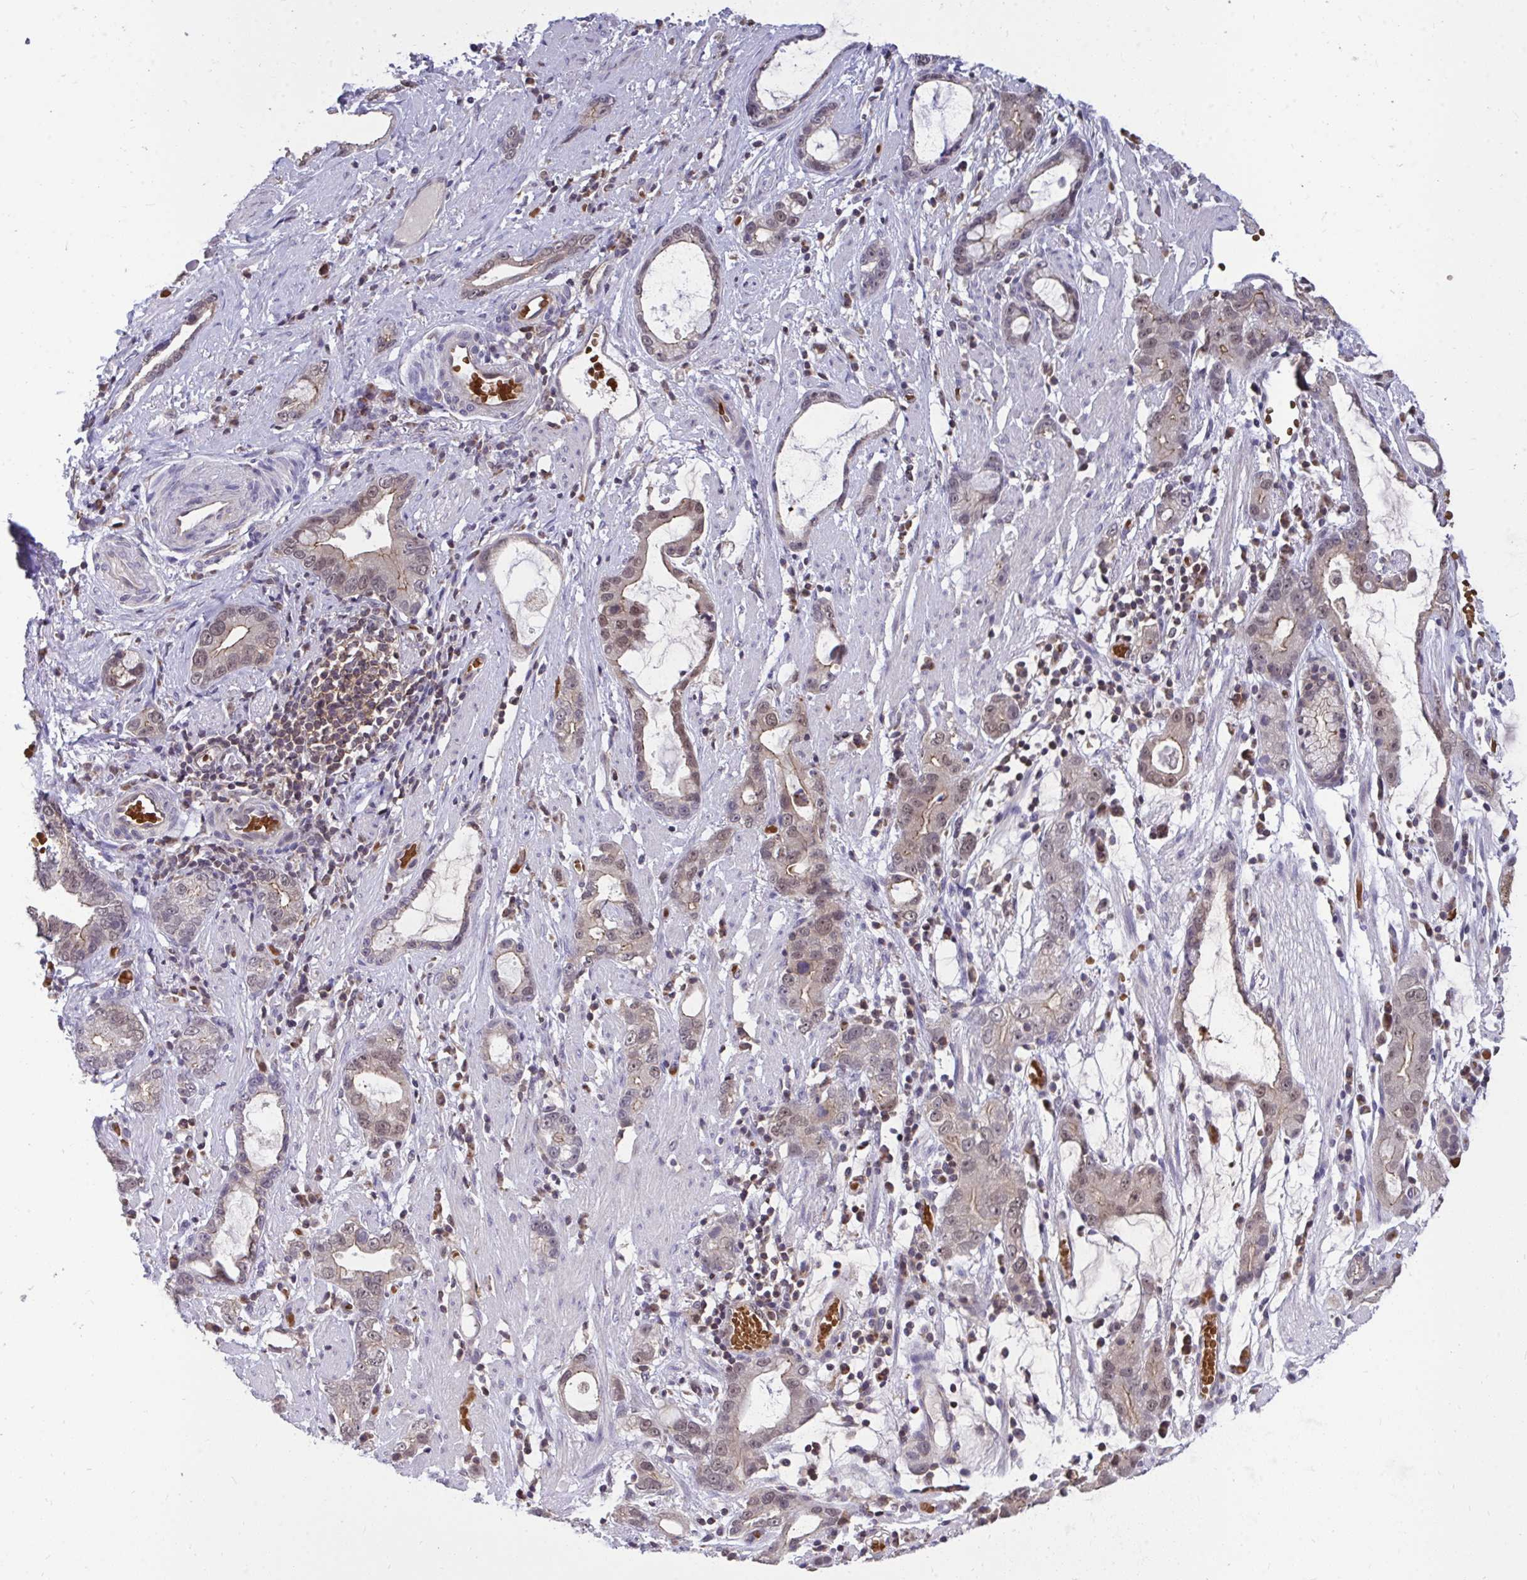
{"staining": {"intensity": "weak", "quantity": "25%-75%", "location": "nuclear"}, "tissue": "stomach cancer", "cell_type": "Tumor cells", "image_type": "cancer", "snomed": [{"axis": "morphology", "description": "Adenocarcinoma, NOS"}, {"axis": "topography", "description": "Stomach"}], "caption": "Immunohistochemical staining of human adenocarcinoma (stomach) shows low levels of weak nuclear protein positivity in approximately 25%-75% of tumor cells. (brown staining indicates protein expression, while blue staining denotes nuclei).", "gene": "PPP1CA", "patient": {"sex": "male", "age": 55}}